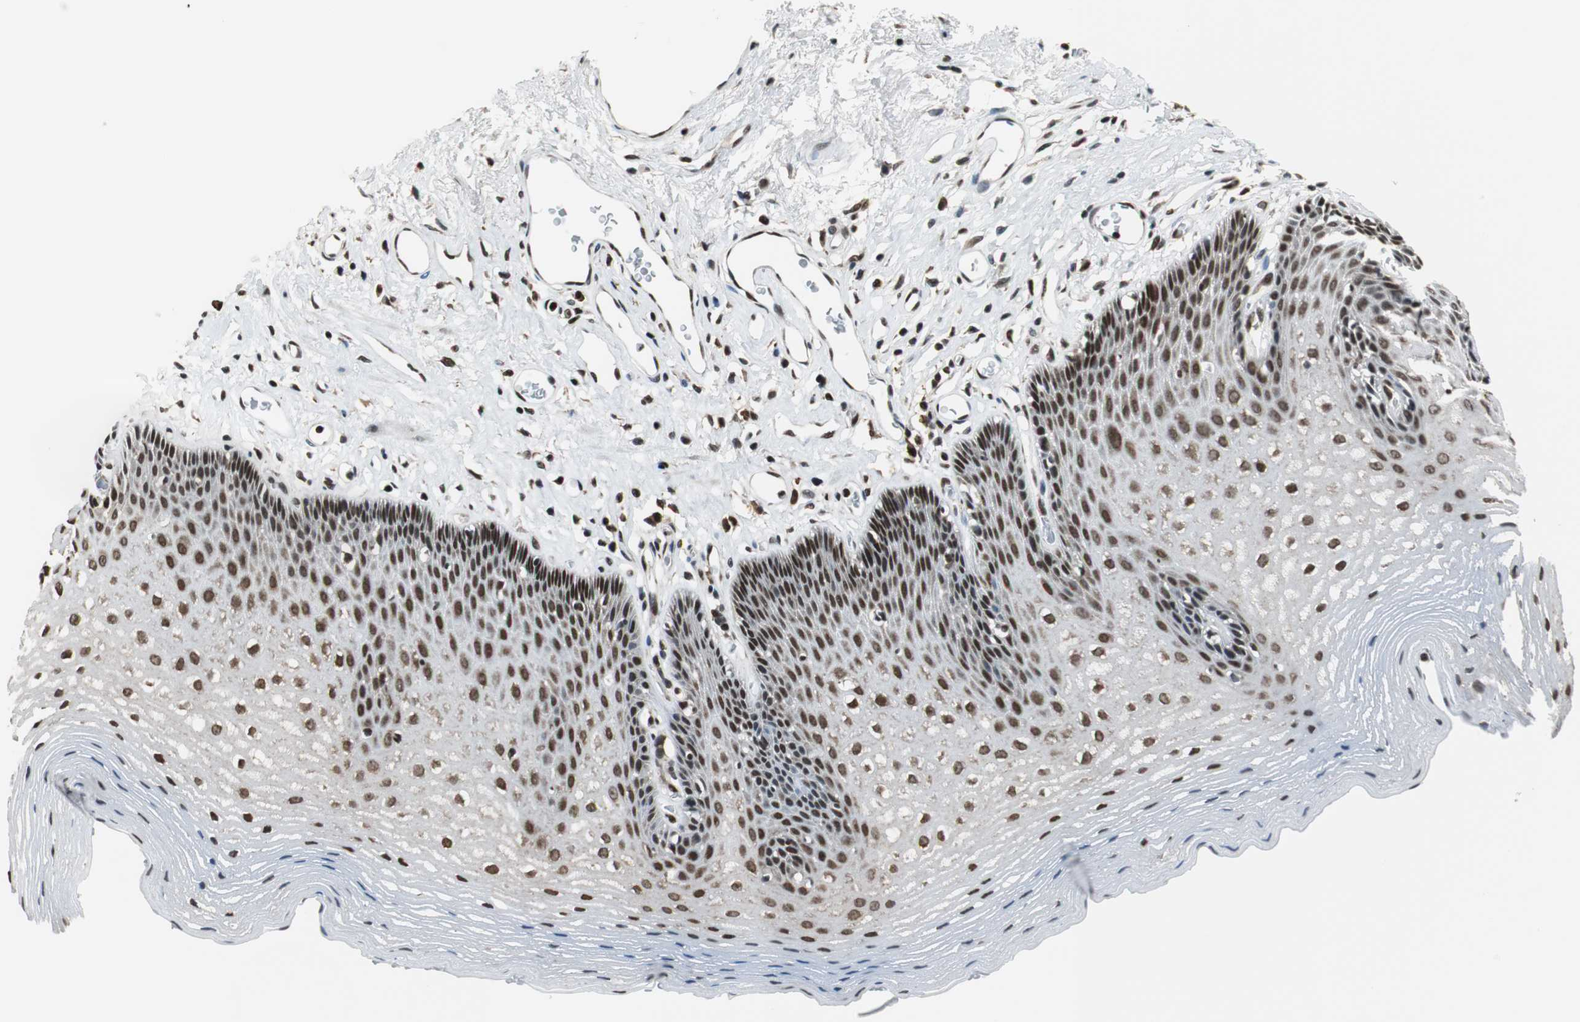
{"staining": {"intensity": "strong", "quantity": ">75%", "location": "nuclear"}, "tissue": "esophagus", "cell_type": "Squamous epithelial cells", "image_type": "normal", "snomed": [{"axis": "morphology", "description": "Normal tissue, NOS"}, {"axis": "topography", "description": "Esophagus"}], "caption": "Brown immunohistochemical staining in unremarkable human esophagus exhibits strong nuclear staining in approximately >75% of squamous epithelial cells. The protein of interest is shown in brown color, while the nuclei are stained blue.", "gene": "REST", "patient": {"sex": "female", "age": 70}}